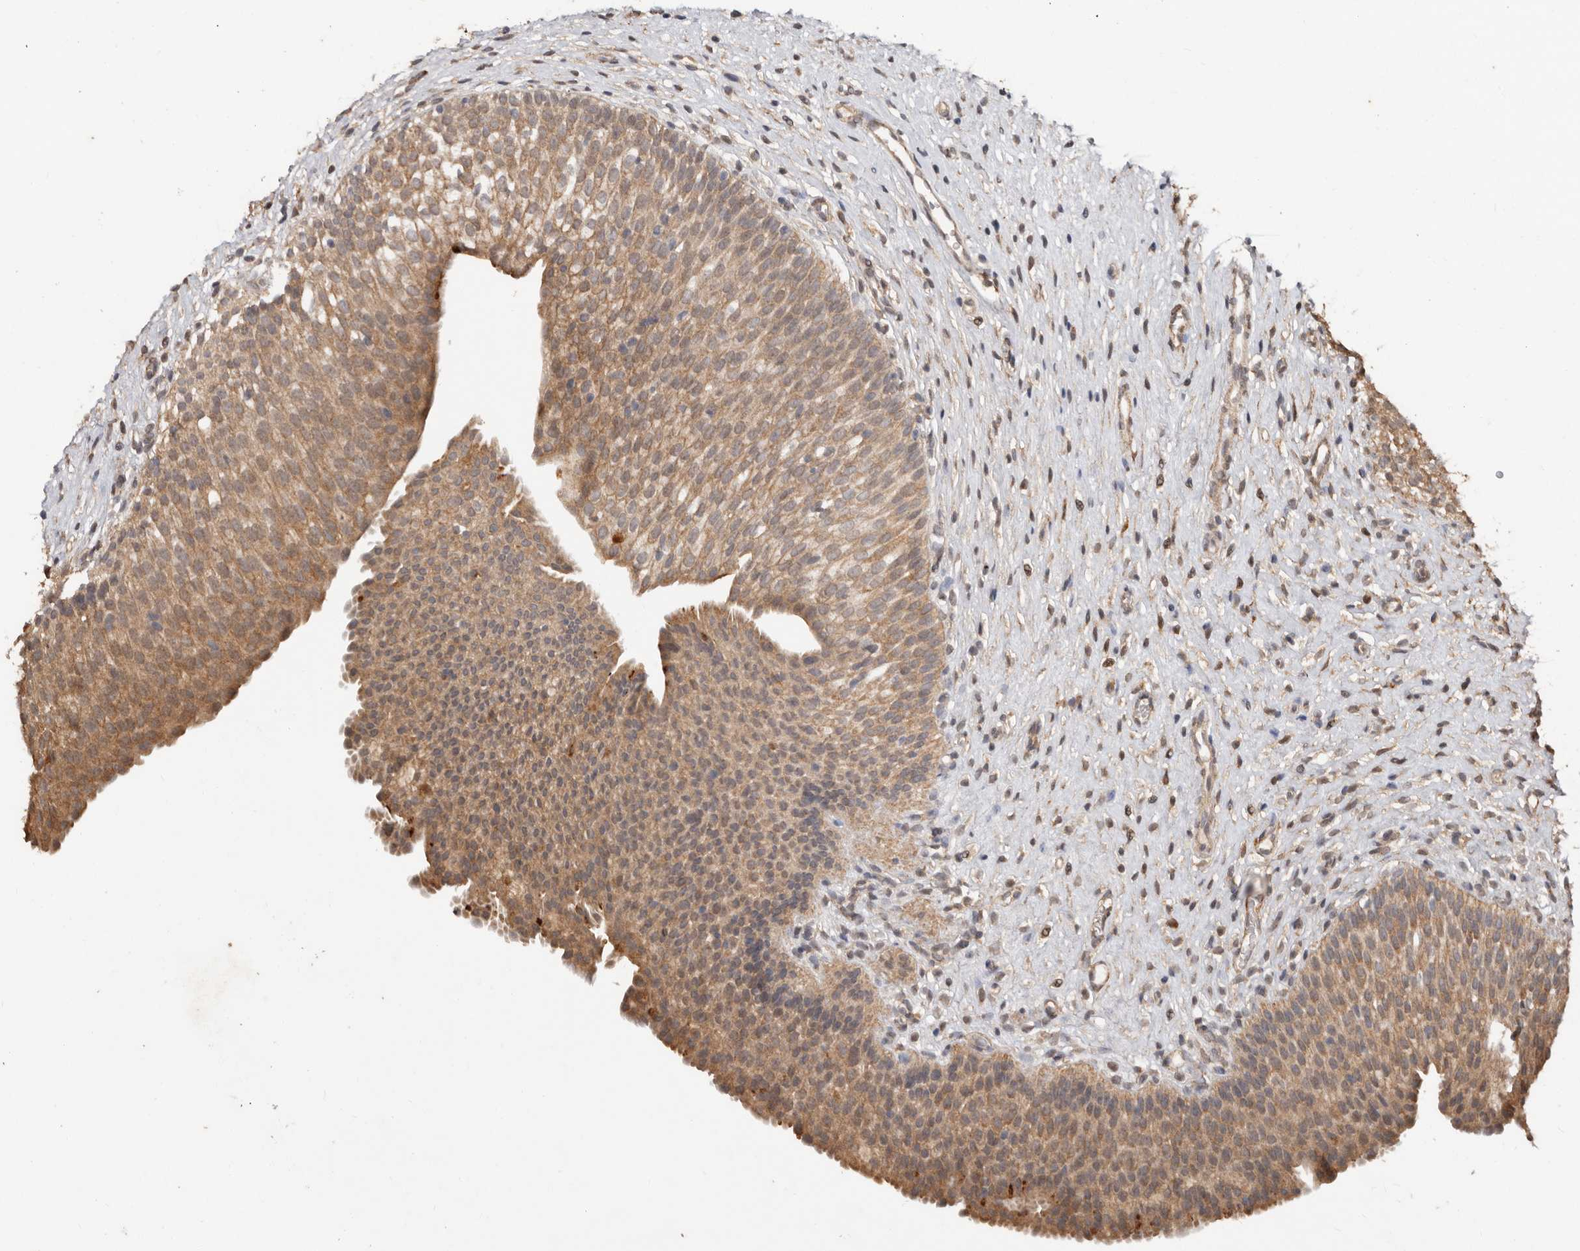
{"staining": {"intensity": "moderate", "quantity": ">75%", "location": "cytoplasmic/membranous"}, "tissue": "urinary bladder", "cell_type": "Urothelial cells", "image_type": "normal", "snomed": [{"axis": "morphology", "description": "Normal tissue, NOS"}, {"axis": "topography", "description": "Urinary bladder"}], "caption": "Unremarkable urinary bladder demonstrates moderate cytoplasmic/membranous staining in approximately >75% of urothelial cells, visualized by immunohistochemistry.", "gene": "RSPO2", "patient": {"sex": "male", "age": 1}}